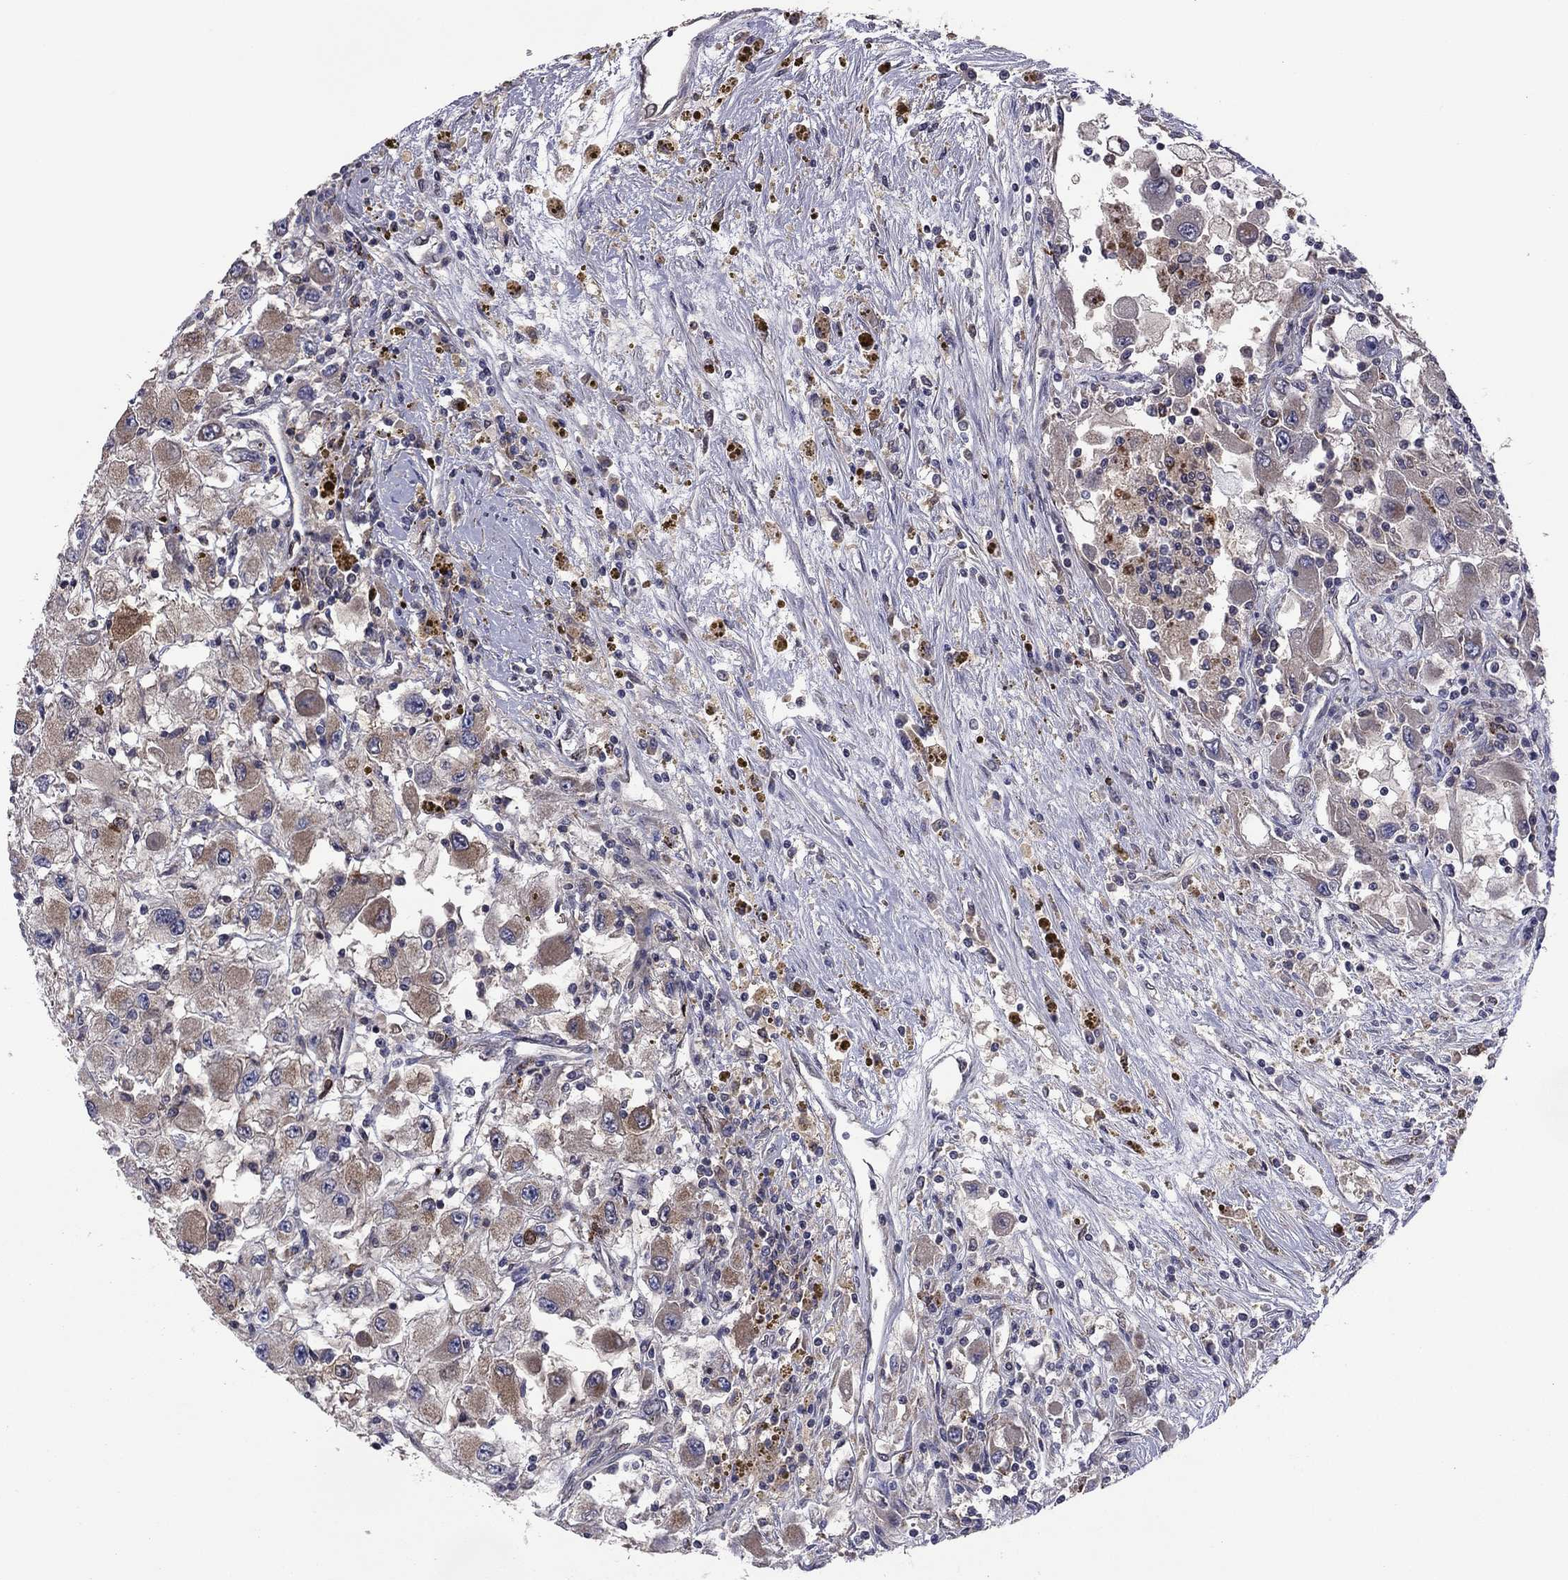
{"staining": {"intensity": "moderate", "quantity": "<25%", "location": "cytoplasmic/membranous"}, "tissue": "renal cancer", "cell_type": "Tumor cells", "image_type": "cancer", "snomed": [{"axis": "morphology", "description": "Adenocarcinoma, NOS"}, {"axis": "topography", "description": "Kidney"}], "caption": "Immunohistochemistry histopathology image of neoplastic tissue: human renal cancer (adenocarcinoma) stained using IHC reveals low levels of moderate protein expression localized specifically in the cytoplasmic/membranous of tumor cells, appearing as a cytoplasmic/membranous brown color.", "gene": "GPAA1", "patient": {"sex": "female", "age": 67}}